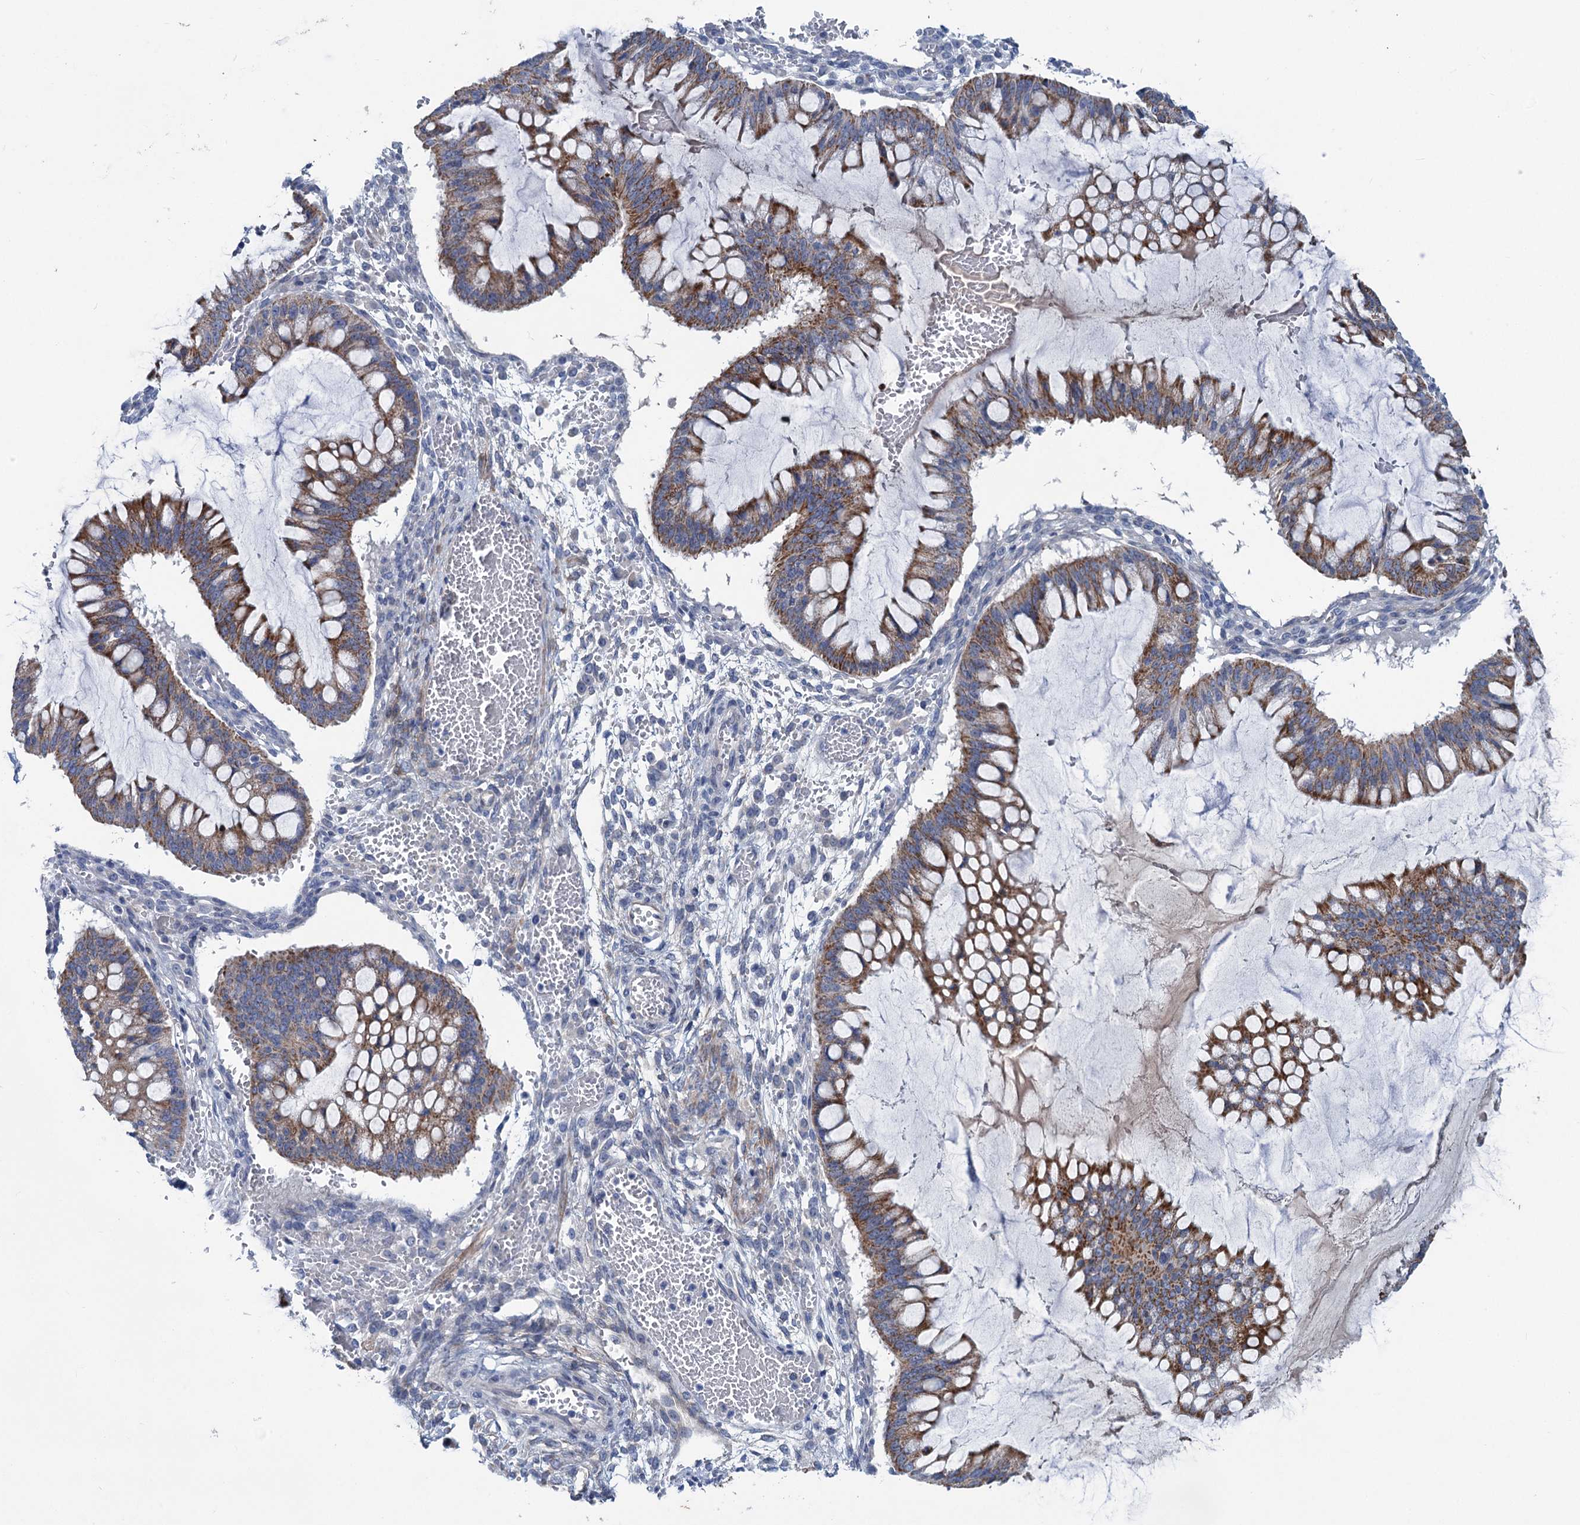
{"staining": {"intensity": "moderate", "quantity": ">75%", "location": "cytoplasmic/membranous"}, "tissue": "ovarian cancer", "cell_type": "Tumor cells", "image_type": "cancer", "snomed": [{"axis": "morphology", "description": "Cystadenocarcinoma, mucinous, NOS"}, {"axis": "topography", "description": "Ovary"}], "caption": "Brown immunohistochemical staining in human ovarian cancer (mucinous cystadenocarcinoma) shows moderate cytoplasmic/membranous staining in approximately >75% of tumor cells.", "gene": "CHDH", "patient": {"sex": "female", "age": 73}}